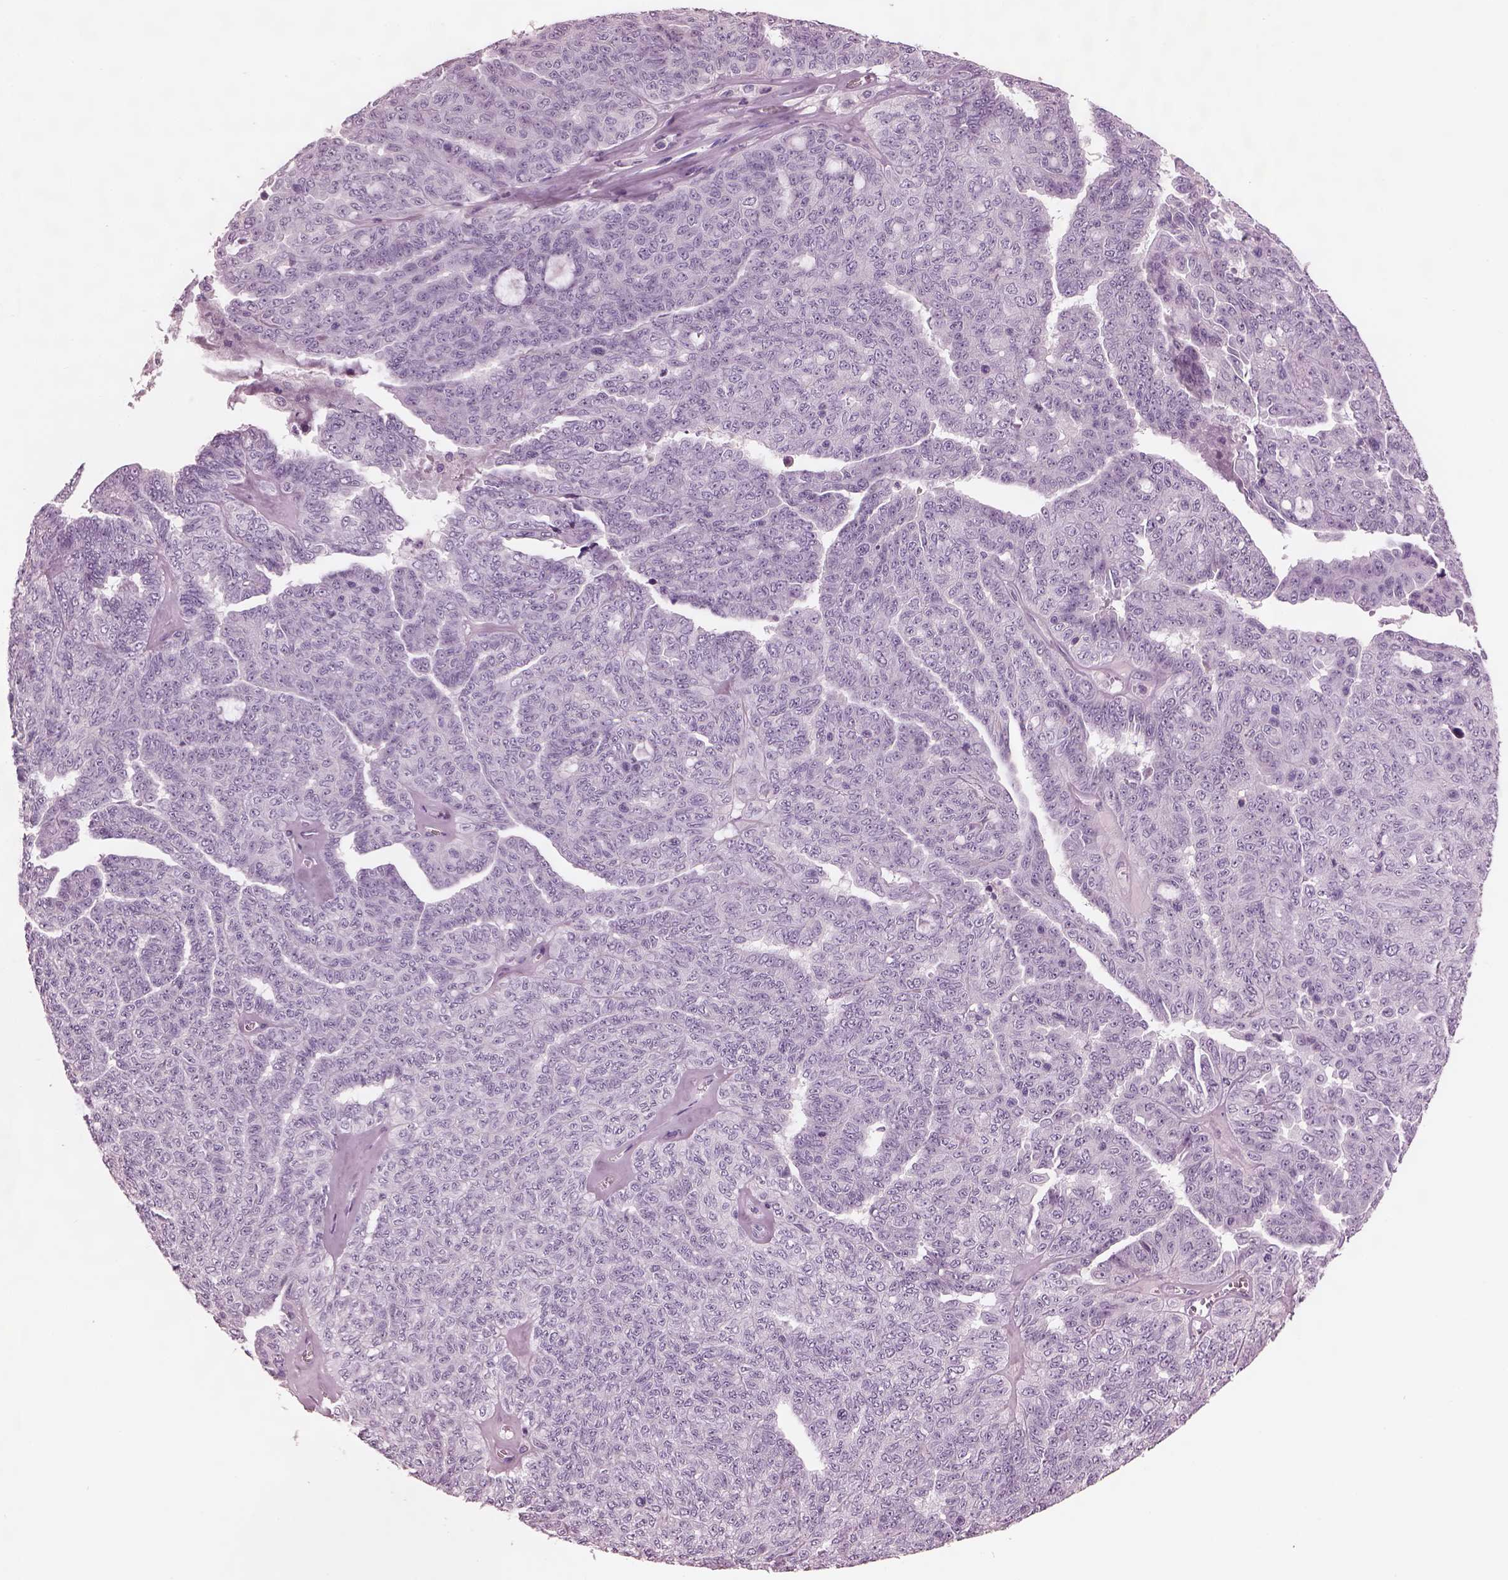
{"staining": {"intensity": "negative", "quantity": "none", "location": "none"}, "tissue": "ovarian cancer", "cell_type": "Tumor cells", "image_type": "cancer", "snomed": [{"axis": "morphology", "description": "Cystadenocarcinoma, serous, NOS"}, {"axis": "topography", "description": "Ovary"}], "caption": "IHC photomicrograph of neoplastic tissue: ovarian serous cystadenocarcinoma stained with DAB (3,3'-diaminobenzidine) shows no significant protein positivity in tumor cells.", "gene": "PACRG", "patient": {"sex": "female", "age": 71}}